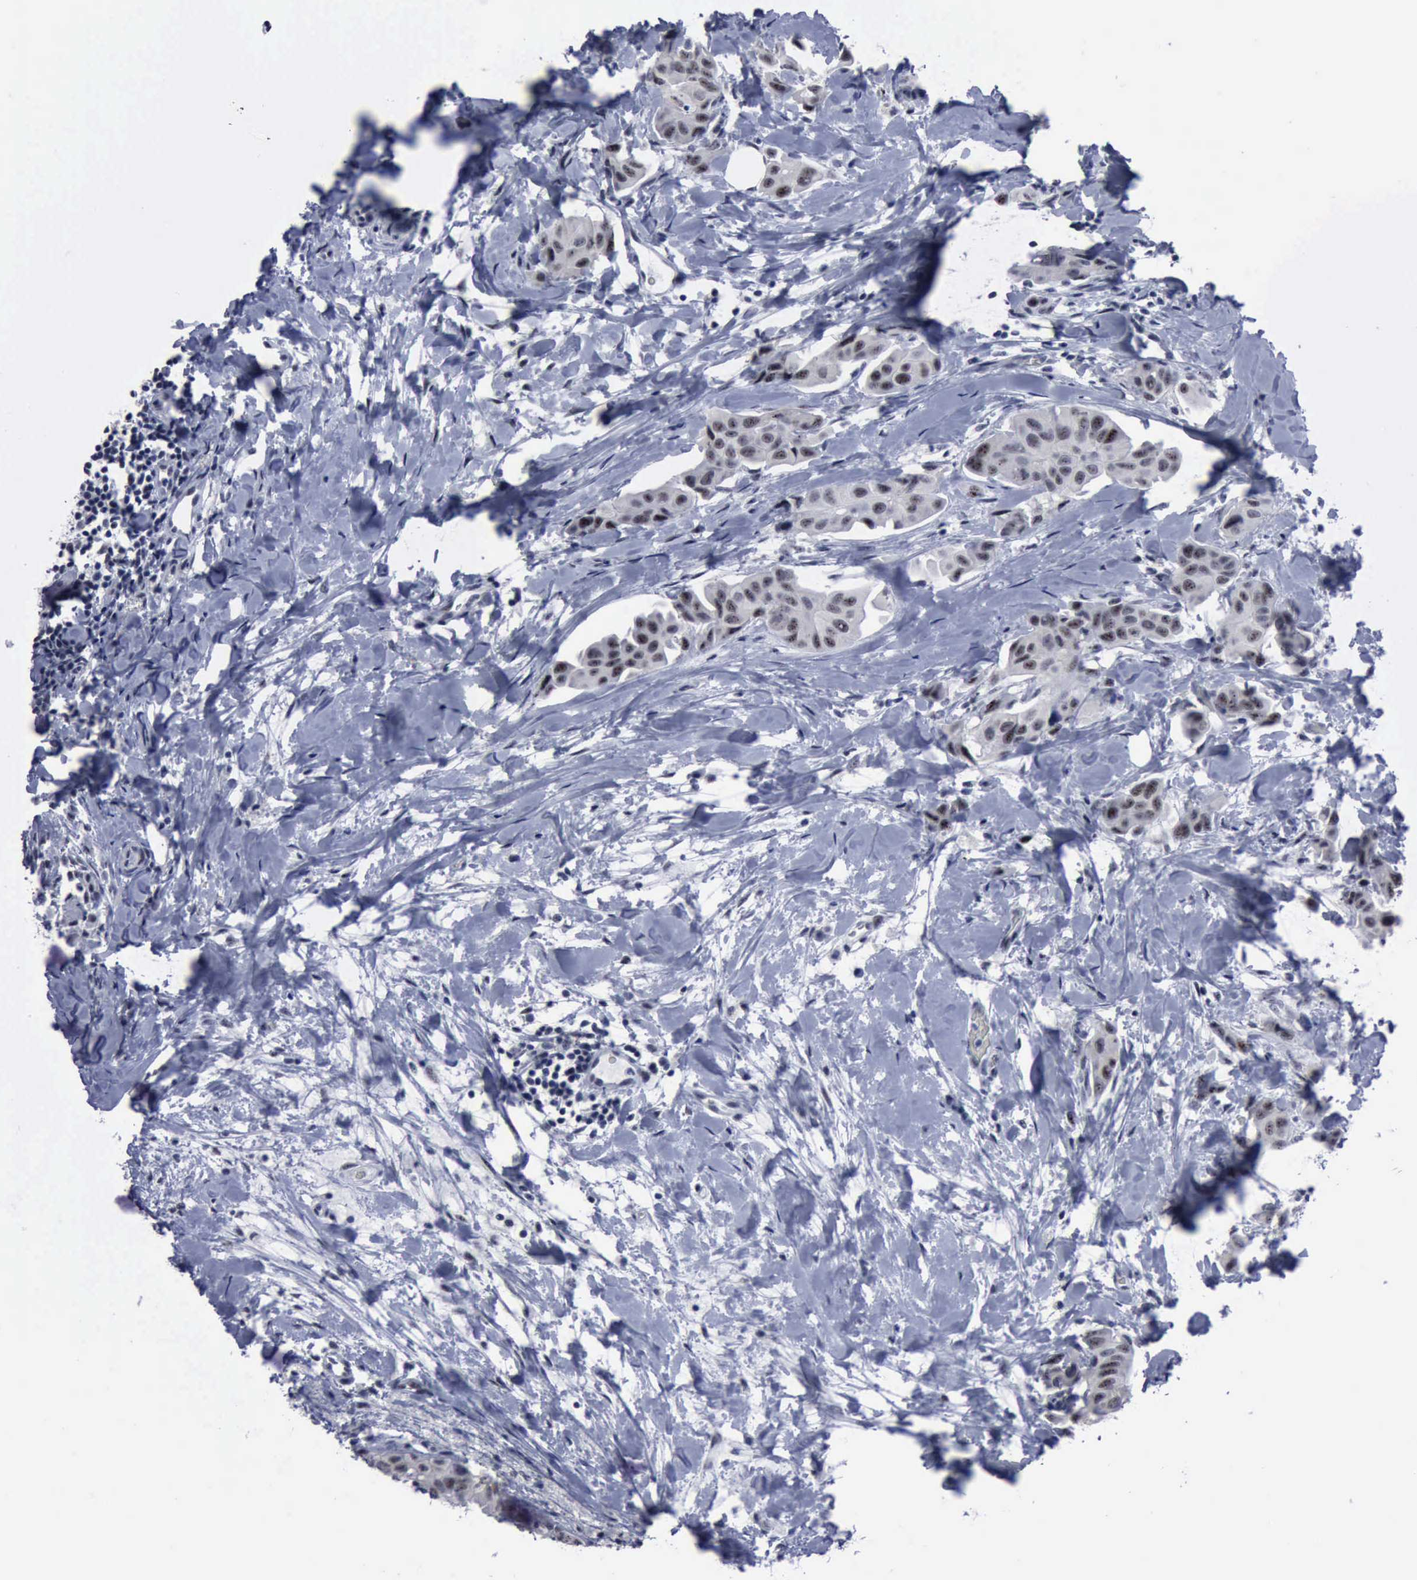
{"staining": {"intensity": "negative", "quantity": "none", "location": "none"}, "tissue": "breast cancer", "cell_type": "Tumor cells", "image_type": "cancer", "snomed": [{"axis": "morphology", "description": "Duct carcinoma"}, {"axis": "topography", "description": "Breast"}], "caption": "Breast cancer was stained to show a protein in brown. There is no significant staining in tumor cells.", "gene": "BRD1", "patient": {"sex": "female", "age": 40}}